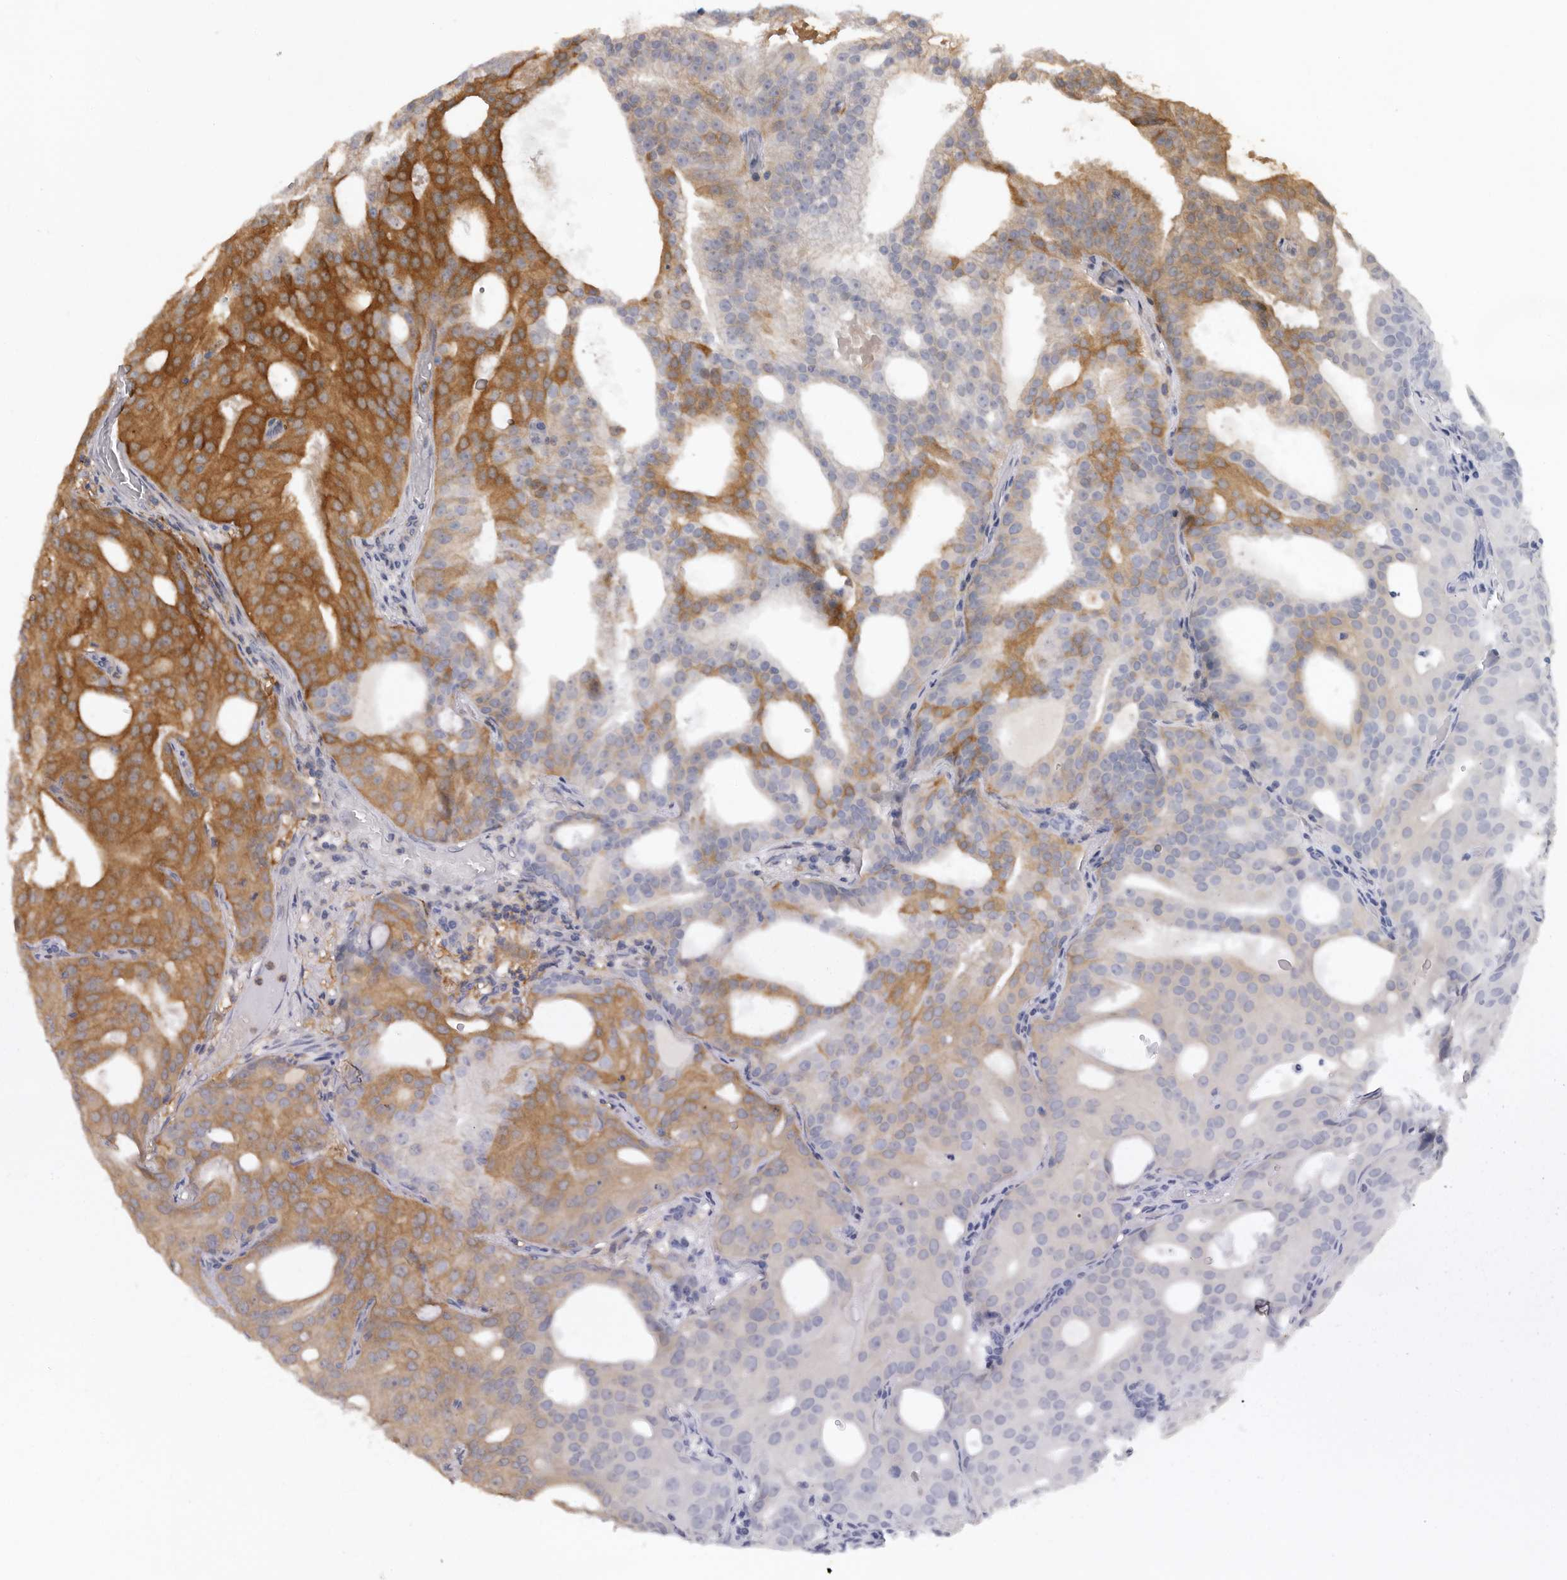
{"staining": {"intensity": "strong", "quantity": "25%-75%", "location": "cytoplasmic/membranous"}, "tissue": "prostate cancer", "cell_type": "Tumor cells", "image_type": "cancer", "snomed": [{"axis": "morphology", "description": "Adenocarcinoma, Medium grade"}, {"axis": "topography", "description": "Prostate"}], "caption": "A histopathology image of prostate cancer (medium-grade adenocarcinoma) stained for a protein shows strong cytoplasmic/membranous brown staining in tumor cells.", "gene": "RNF157", "patient": {"sex": "male", "age": 88}}